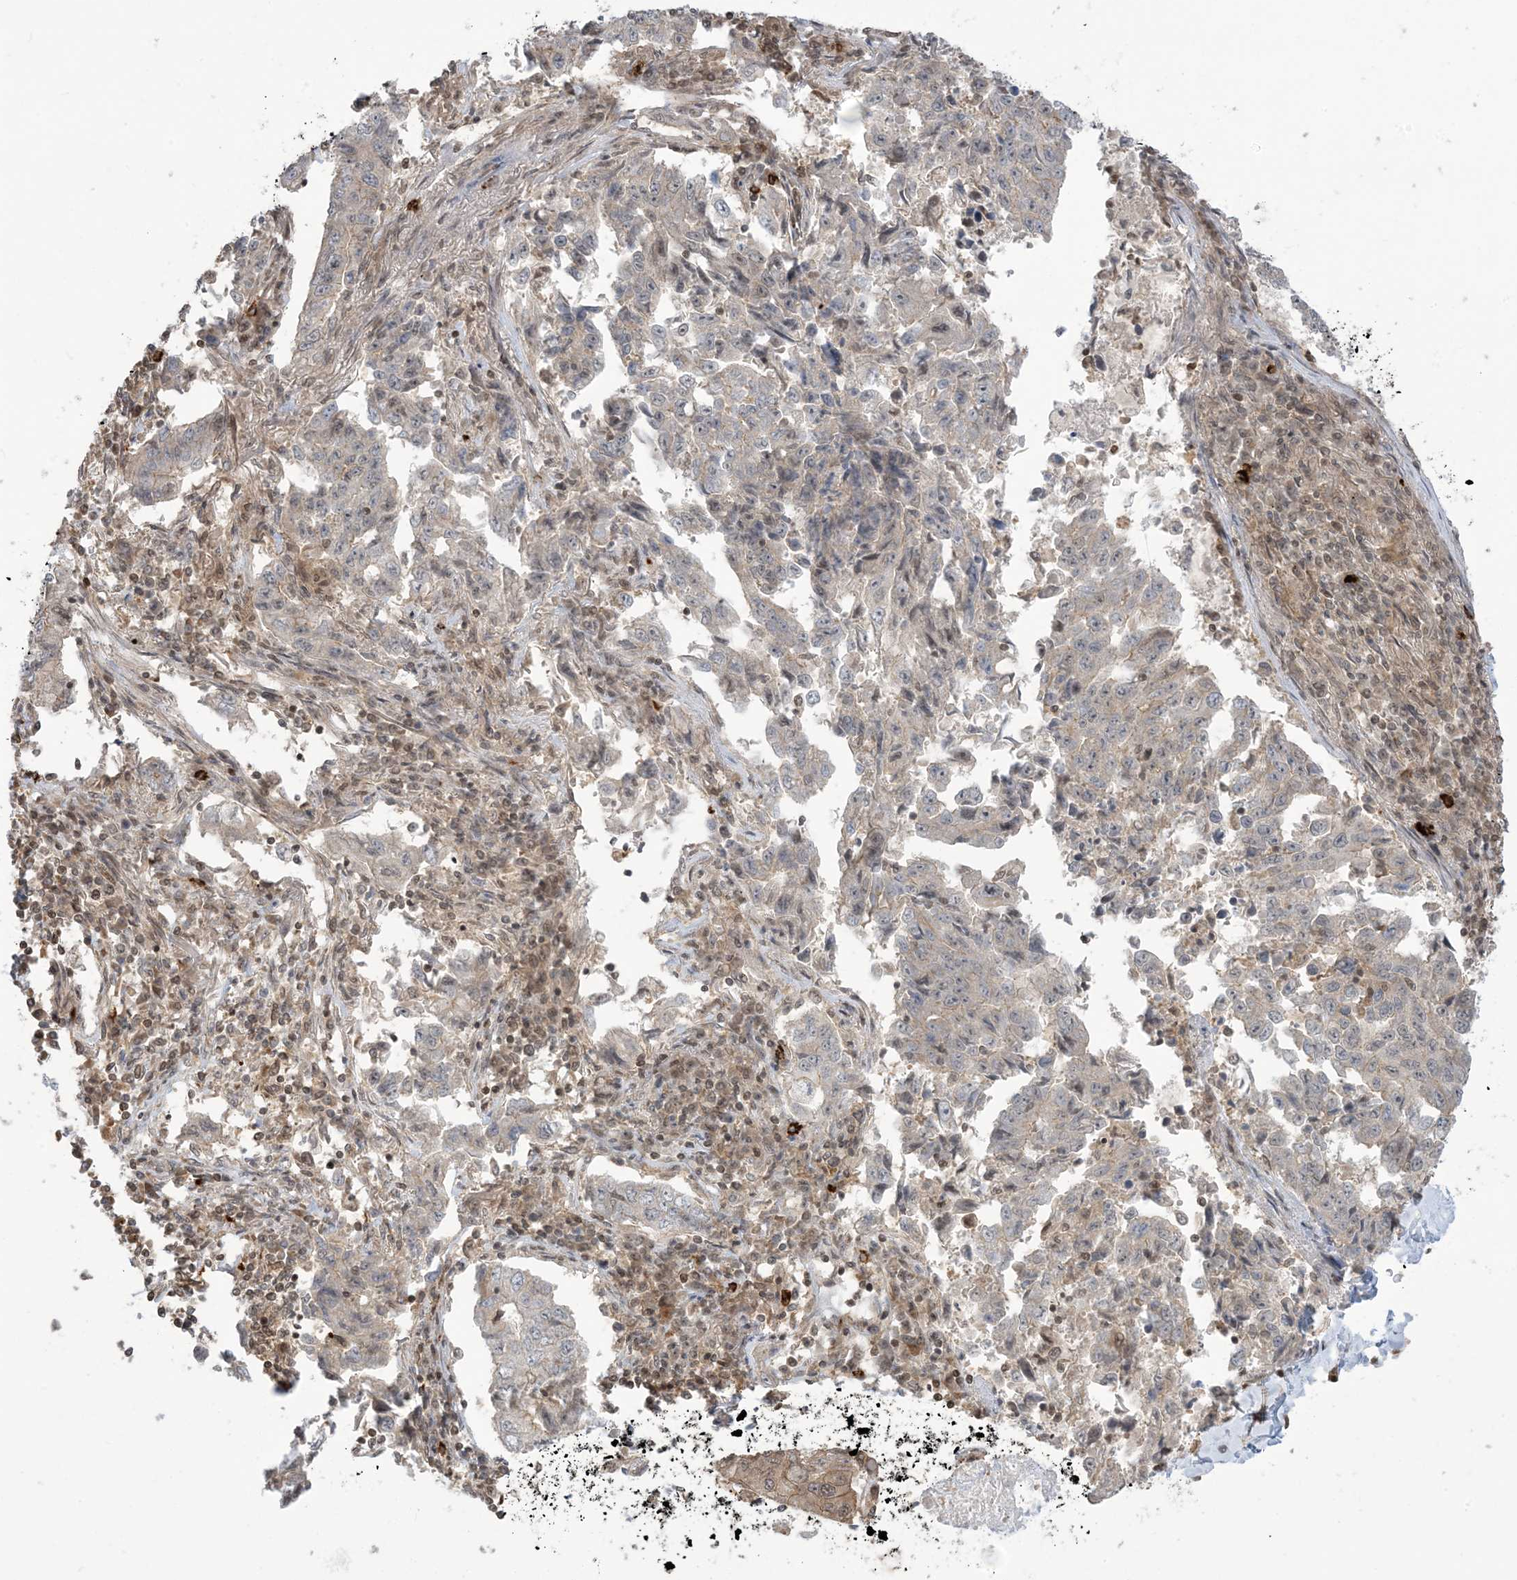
{"staining": {"intensity": "negative", "quantity": "none", "location": "none"}, "tissue": "lung cancer", "cell_type": "Tumor cells", "image_type": "cancer", "snomed": [{"axis": "morphology", "description": "Adenocarcinoma, NOS"}, {"axis": "topography", "description": "Lung"}], "caption": "Immunohistochemistry (IHC) of human adenocarcinoma (lung) shows no expression in tumor cells.", "gene": "PPP1R7", "patient": {"sex": "female", "age": 51}}